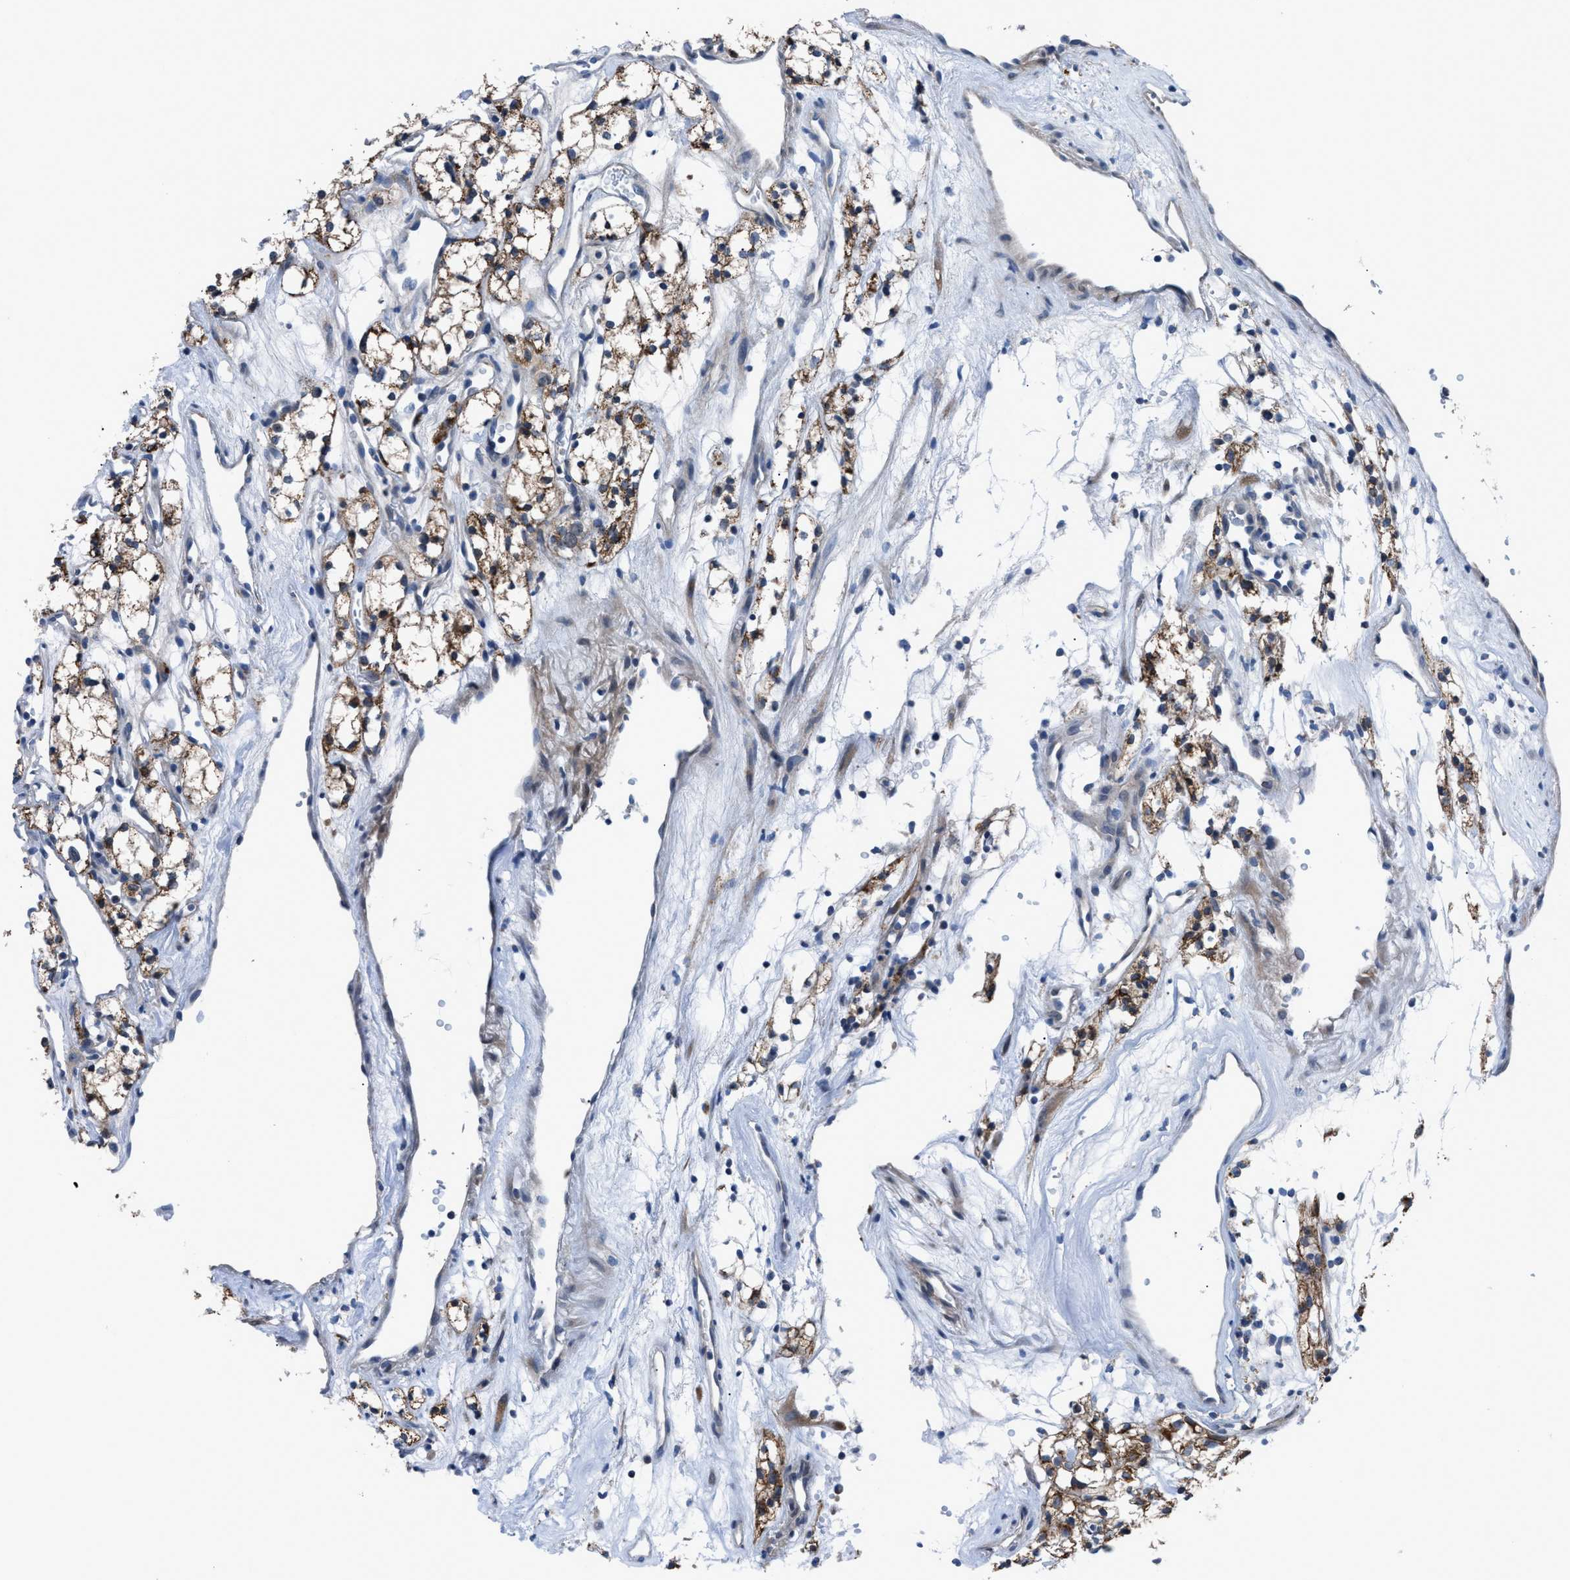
{"staining": {"intensity": "moderate", "quantity": ">75%", "location": "cytoplasmic/membranous"}, "tissue": "renal cancer", "cell_type": "Tumor cells", "image_type": "cancer", "snomed": [{"axis": "morphology", "description": "Adenocarcinoma, NOS"}, {"axis": "topography", "description": "Kidney"}], "caption": "Immunohistochemical staining of renal cancer (adenocarcinoma) shows medium levels of moderate cytoplasmic/membranous protein positivity in approximately >75% of tumor cells.", "gene": "TMEM45B", "patient": {"sex": "male", "age": 59}}